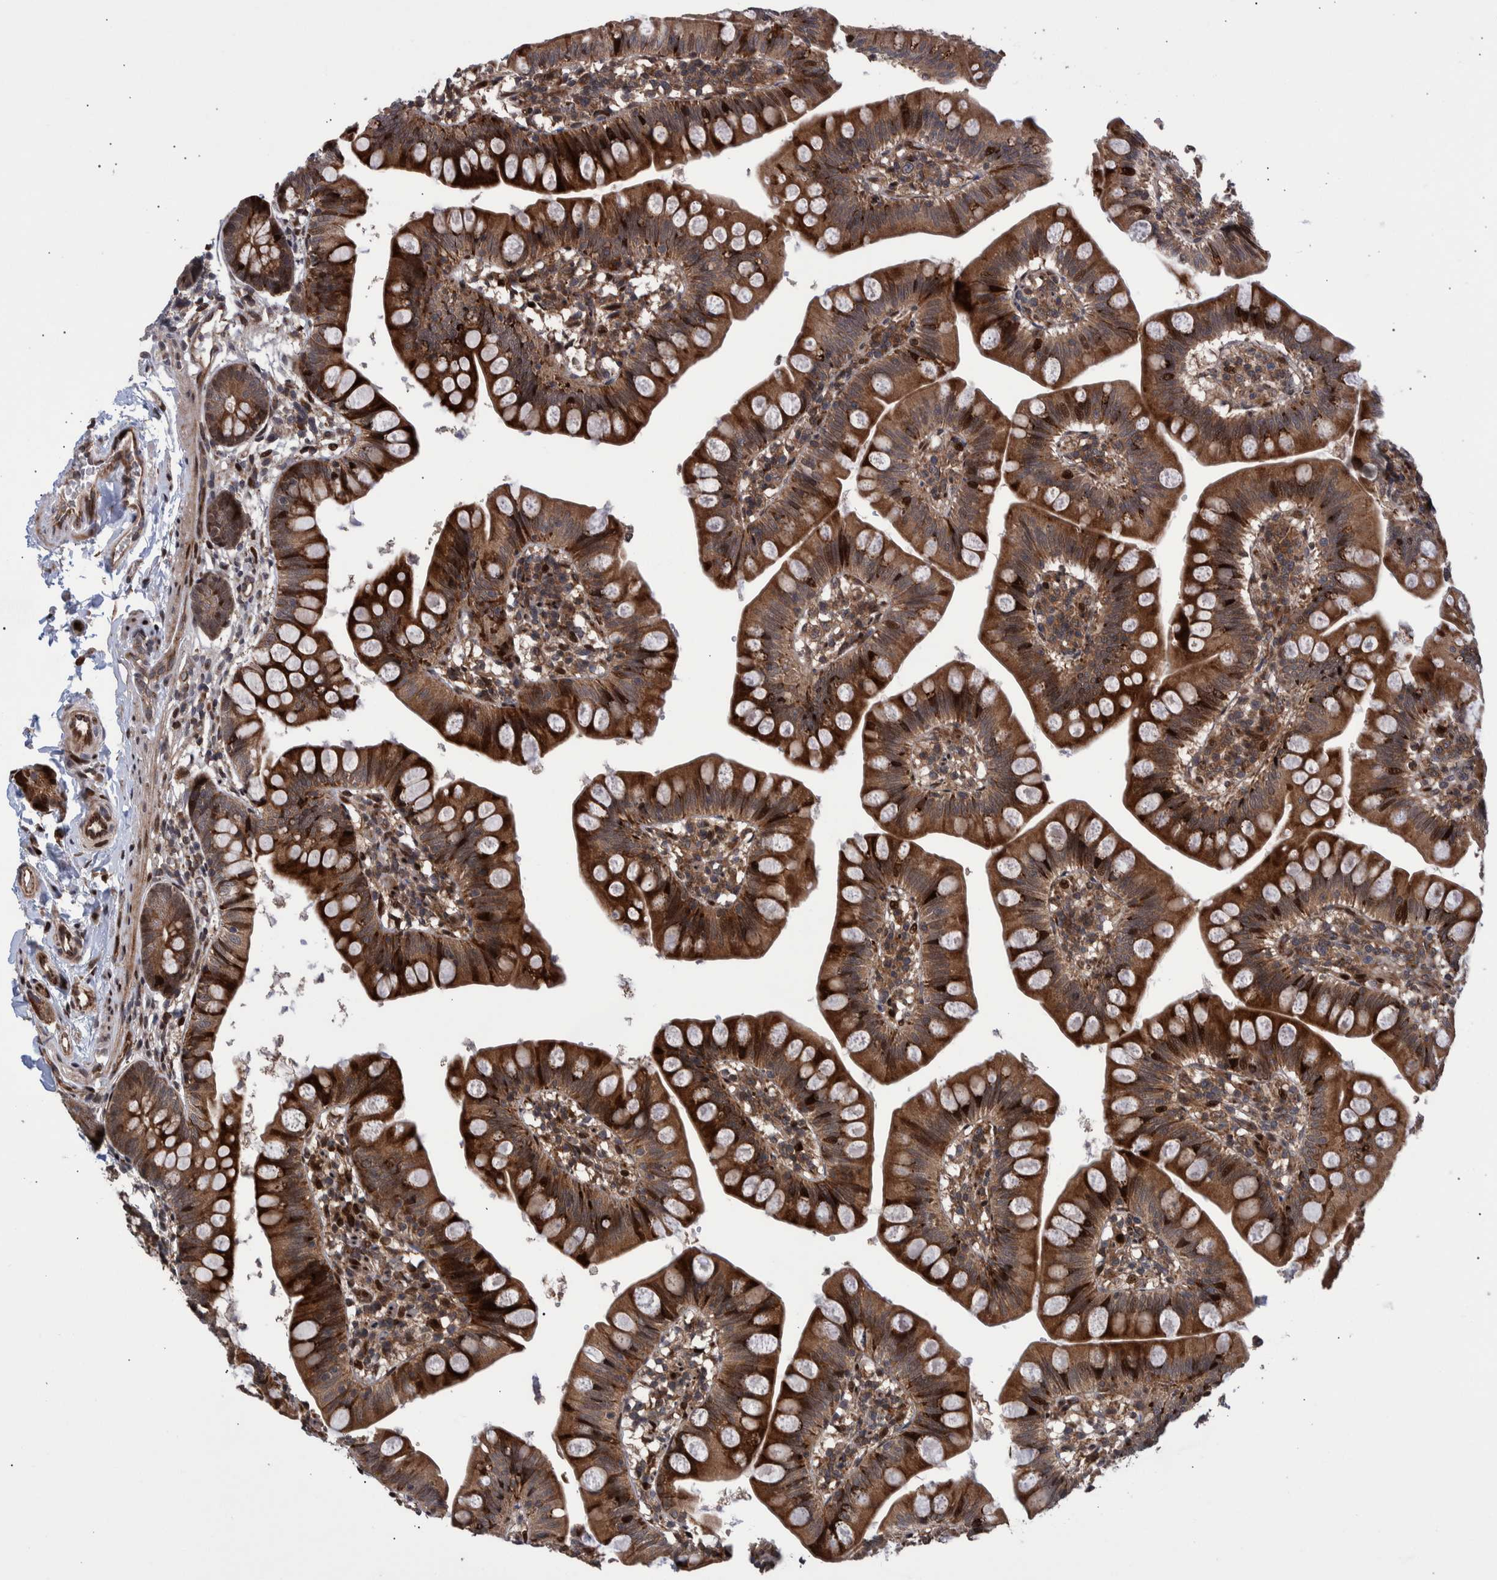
{"staining": {"intensity": "strong", "quantity": ">75%", "location": "cytoplasmic/membranous,nuclear"}, "tissue": "small intestine", "cell_type": "Glandular cells", "image_type": "normal", "snomed": [{"axis": "morphology", "description": "Normal tissue, NOS"}, {"axis": "topography", "description": "Small intestine"}], "caption": "The image shows staining of benign small intestine, revealing strong cytoplasmic/membranous,nuclear protein expression (brown color) within glandular cells.", "gene": "SHISA6", "patient": {"sex": "male", "age": 7}}